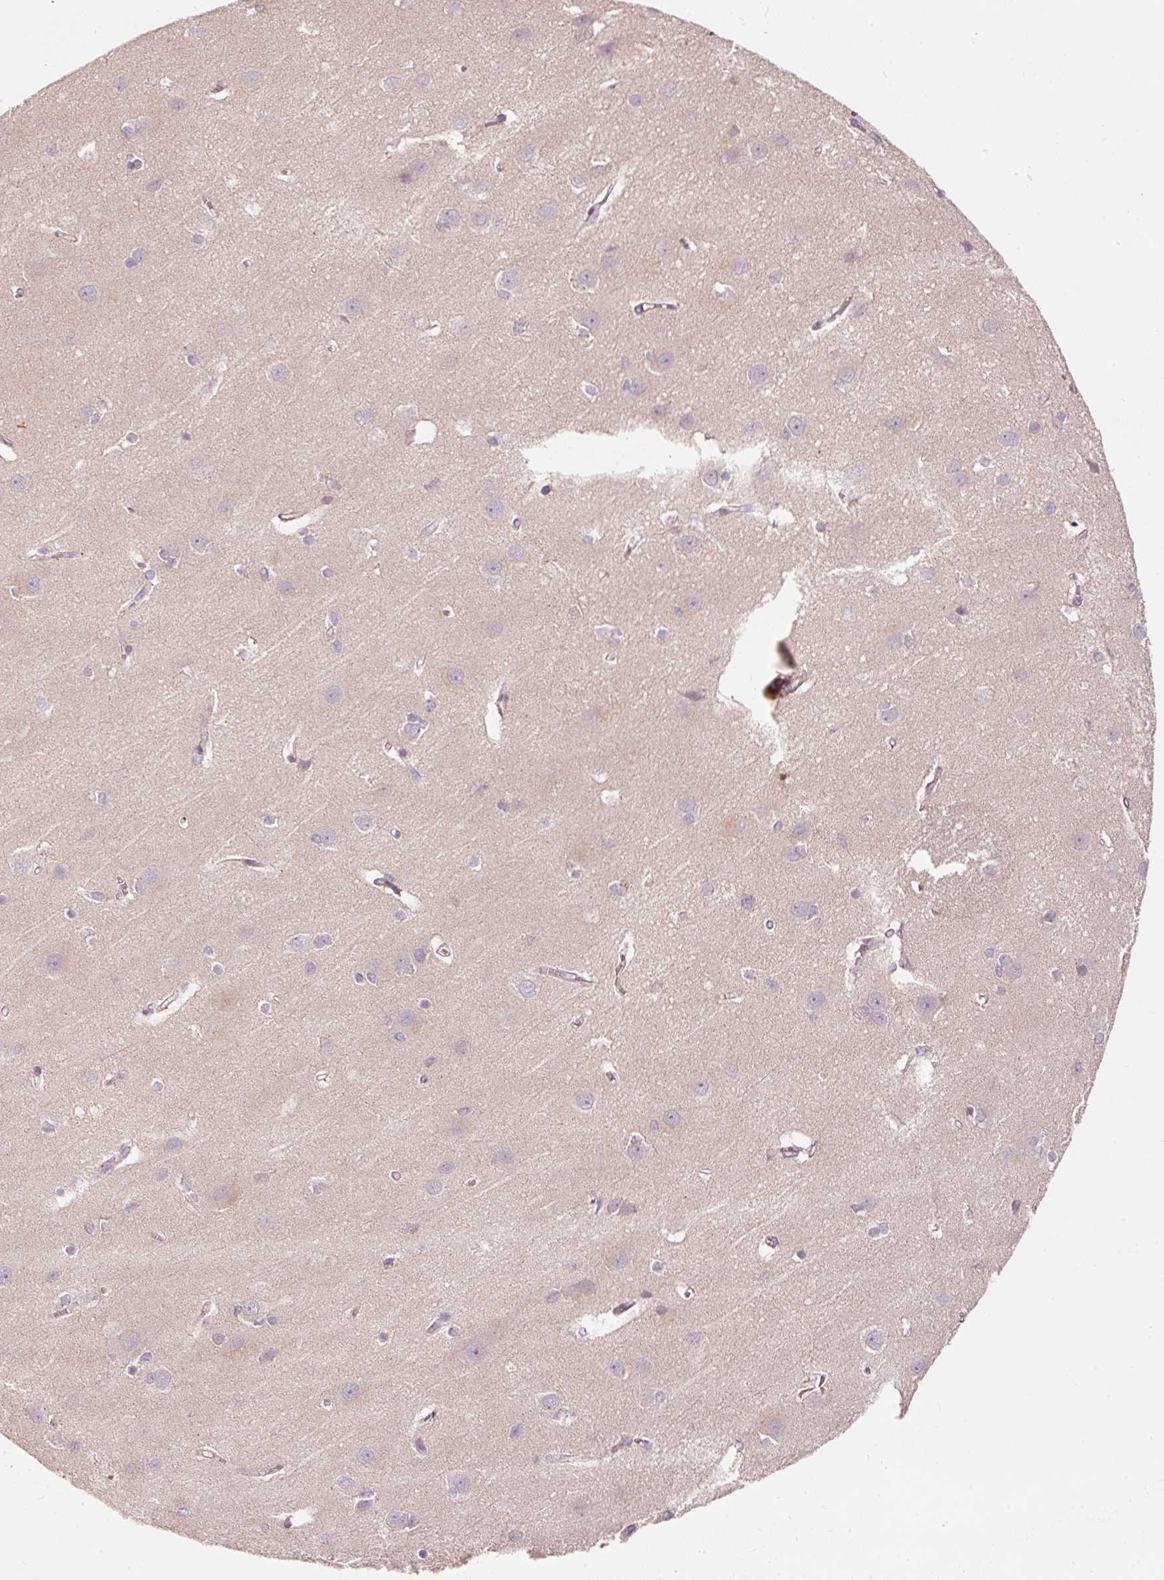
{"staining": {"intensity": "weak", "quantity": "25%-75%", "location": "cytoplasmic/membranous"}, "tissue": "cerebral cortex", "cell_type": "Endothelial cells", "image_type": "normal", "snomed": [{"axis": "morphology", "description": "Normal tissue, NOS"}, {"axis": "topography", "description": "Cerebral cortex"}], "caption": "Normal cerebral cortex reveals weak cytoplasmic/membranous positivity in about 25%-75% of endothelial cells.", "gene": "KLHL21", "patient": {"sex": "male", "age": 37}}